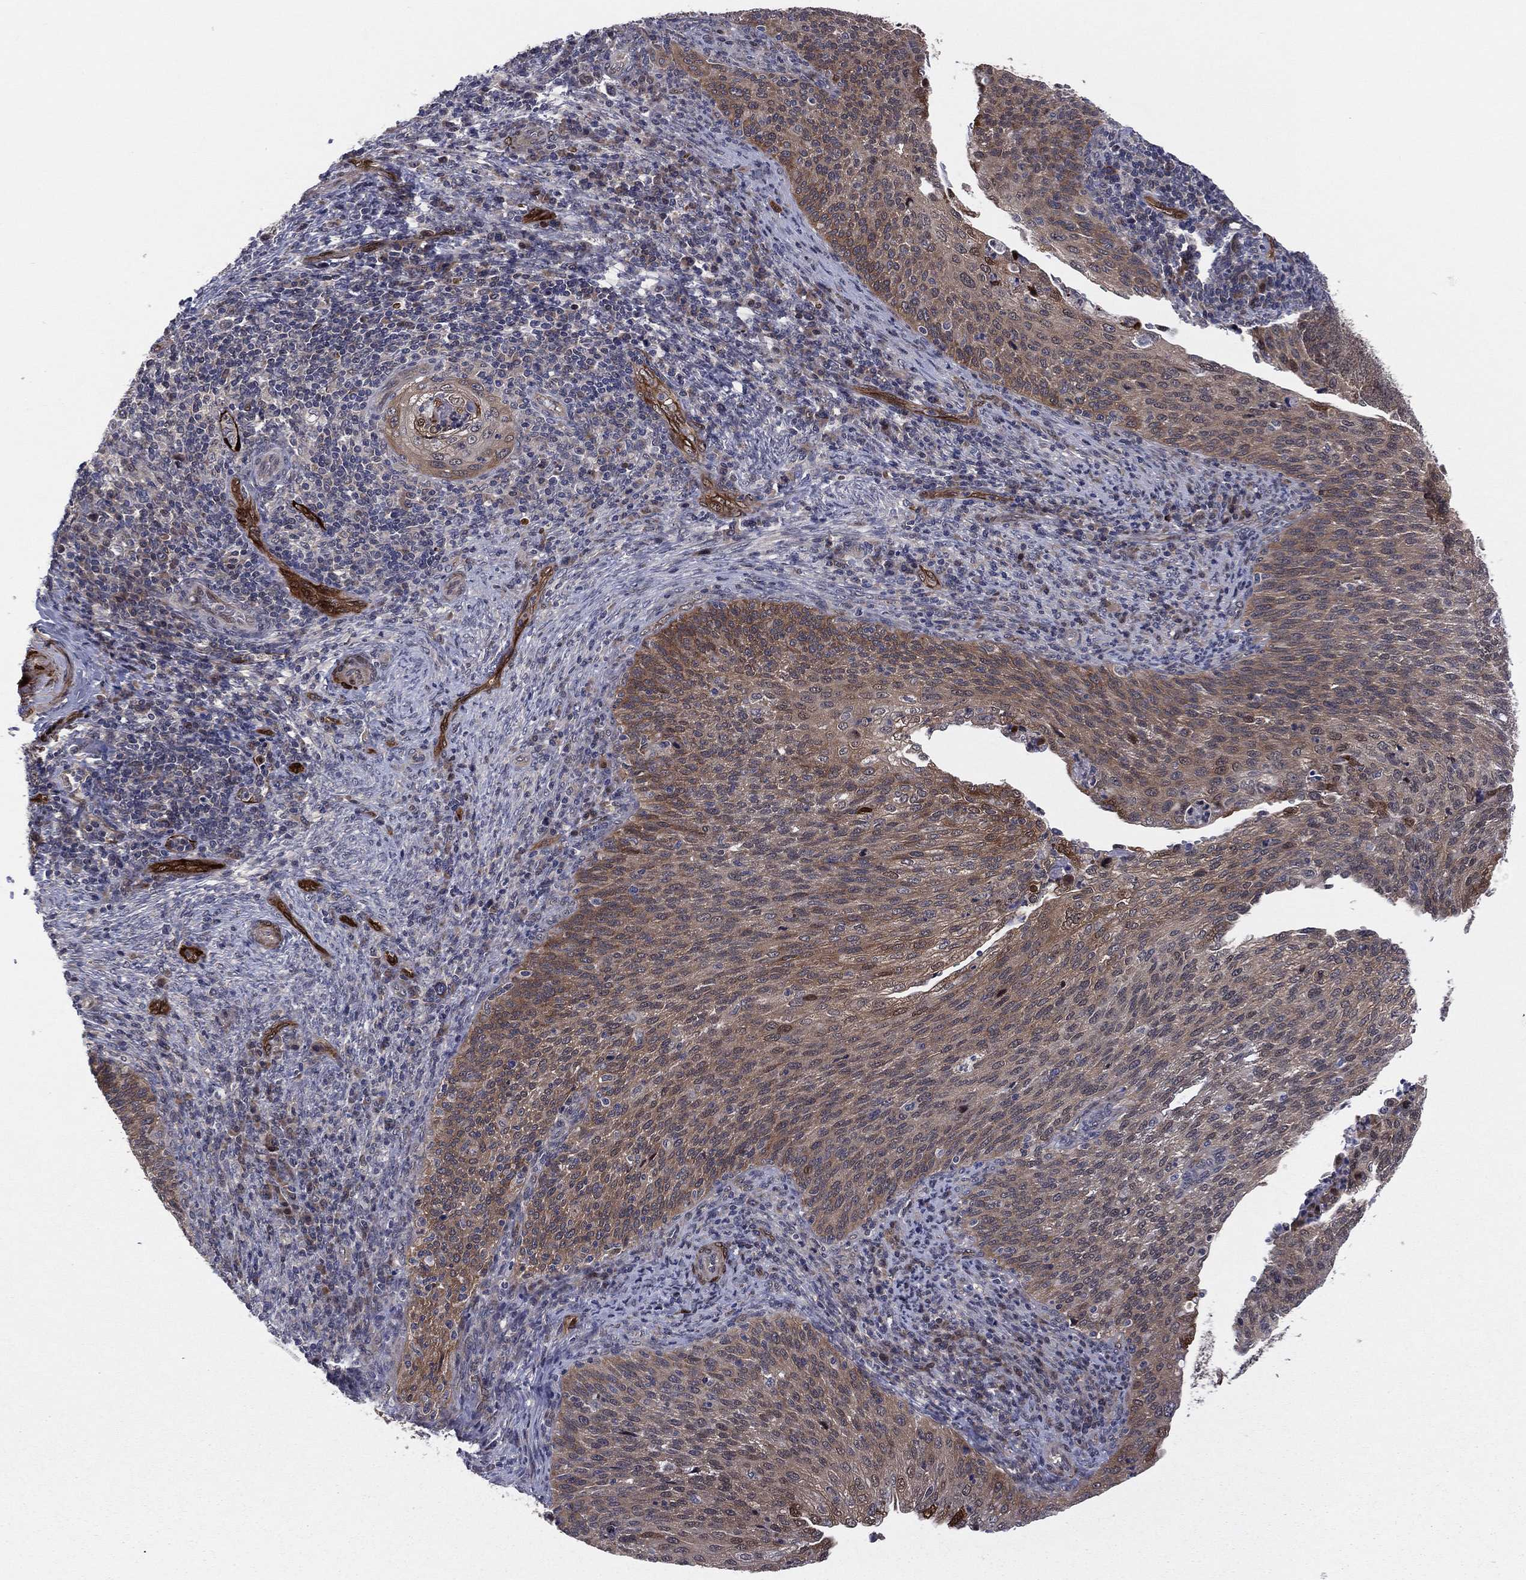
{"staining": {"intensity": "moderate", "quantity": "25%-75%", "location": "cytoplasmic/membranous,nuclear"}, "tissue": "cervical cancer", "cell_type": "Tumor cells", "image_type": "cancer", "snomed": [{"axis": "morphology", "description": "Squamous cell carcinoma, NOS"}, {"axis": "topography", "description": "Cervix"}], "caption": "The histopathology image shows staining of cervical cancer, revealing moderate cytoplasmic/membranous and nuclear protein staining (brown color) within tumor cells.", "gene": "SNCG", "patient": {"sex": "female", "age": 52}}